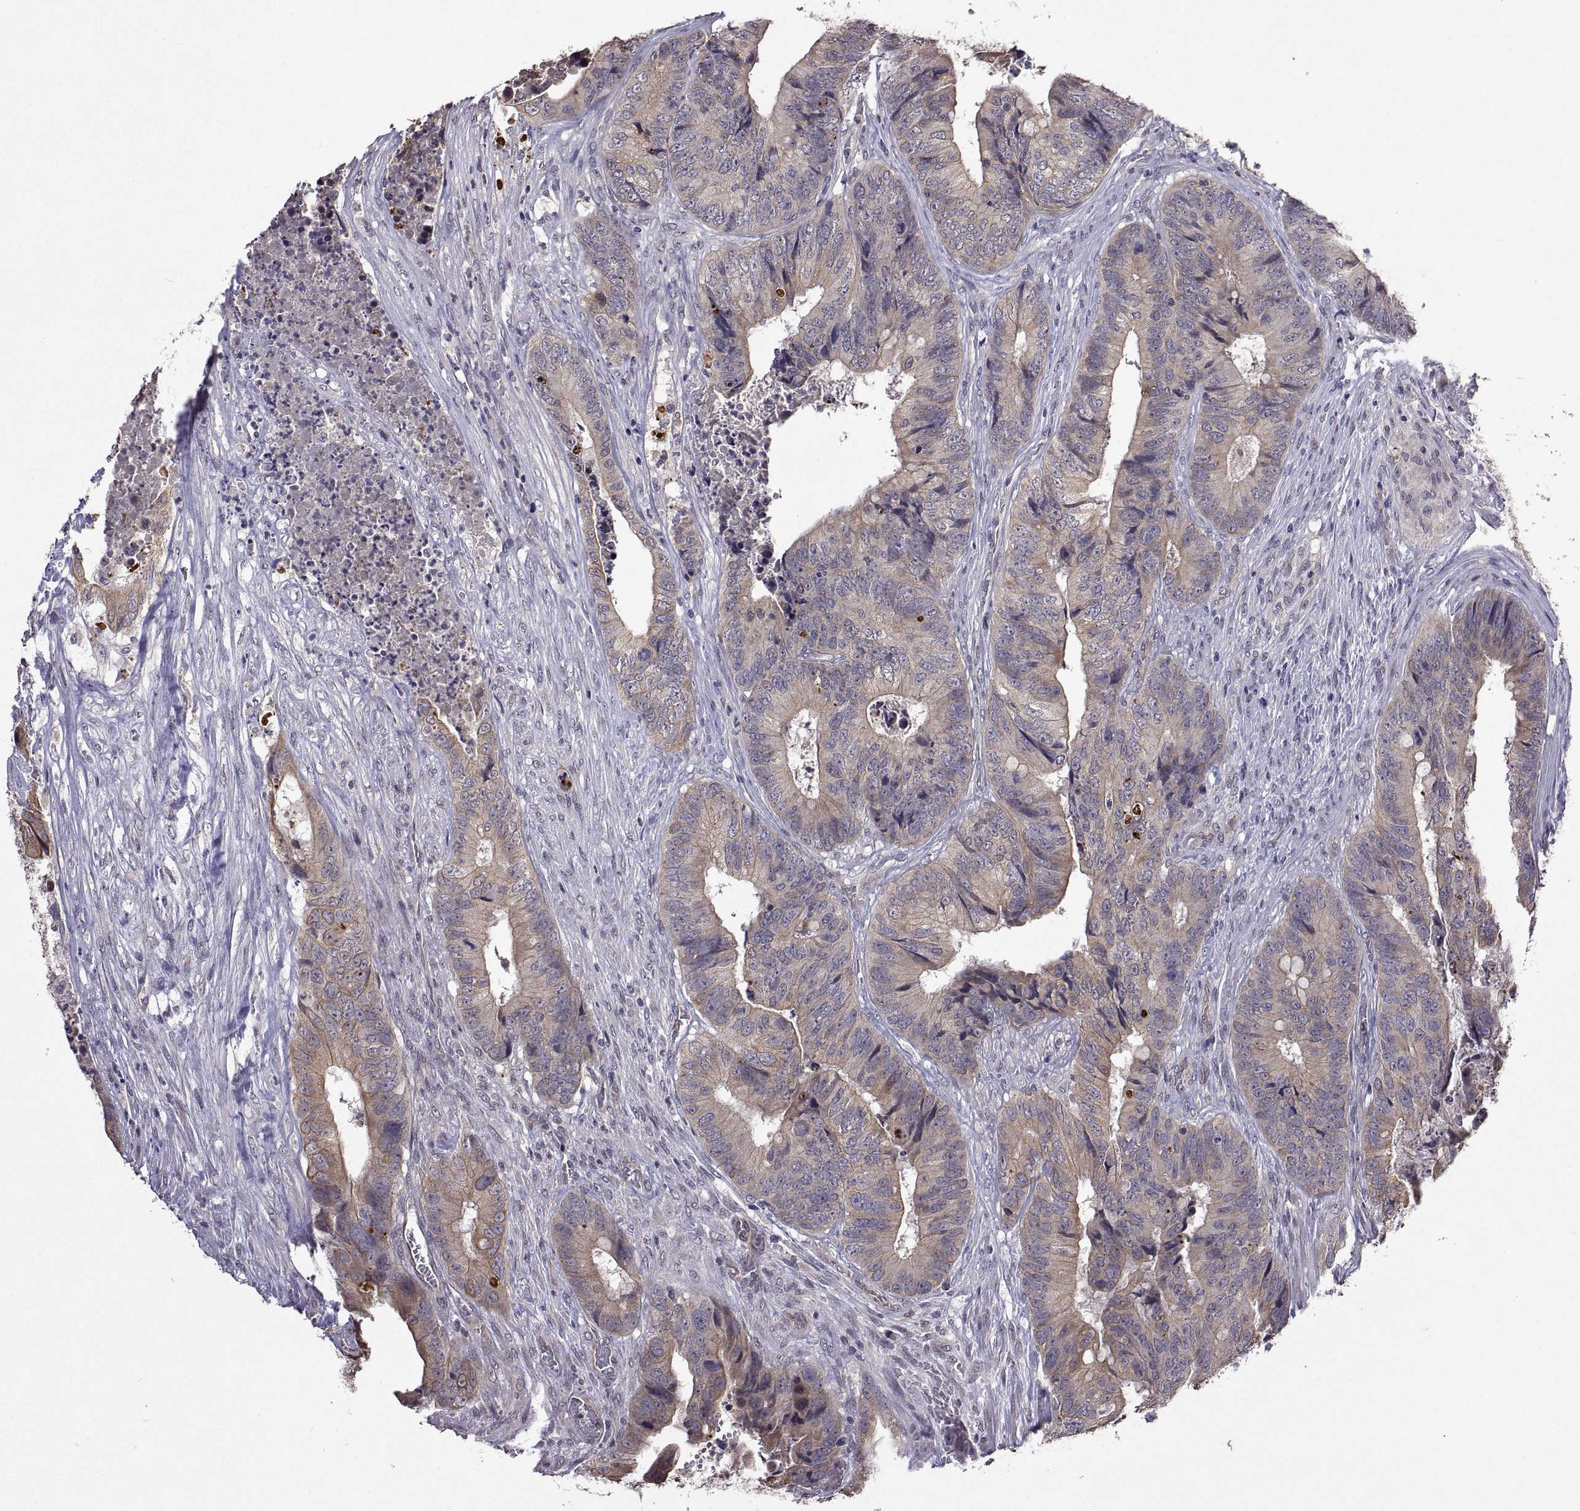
{"staining": {"intensity": "moderate", "quantity": "25%-75%", "location": "cytoplasmic/membranous"}, "tissue": "colorectal cancer", "cell_type": "Tumor cells", "image_type": "cancer", "snomed": [{"axis": "morphology", "description": "Adenocarcinoma, NOS"}, {"axis": "topography", "description": "Colon"}], "caption": "Colorectal cancer (adenocarcinoma) stained for a protein (brown) displays moderate cytoplasmic/membranous positive expression in approximately 25%-75% of tumor cells.", "gene": "LAMA1", "patient": {"sex": "male", "age": 84}}